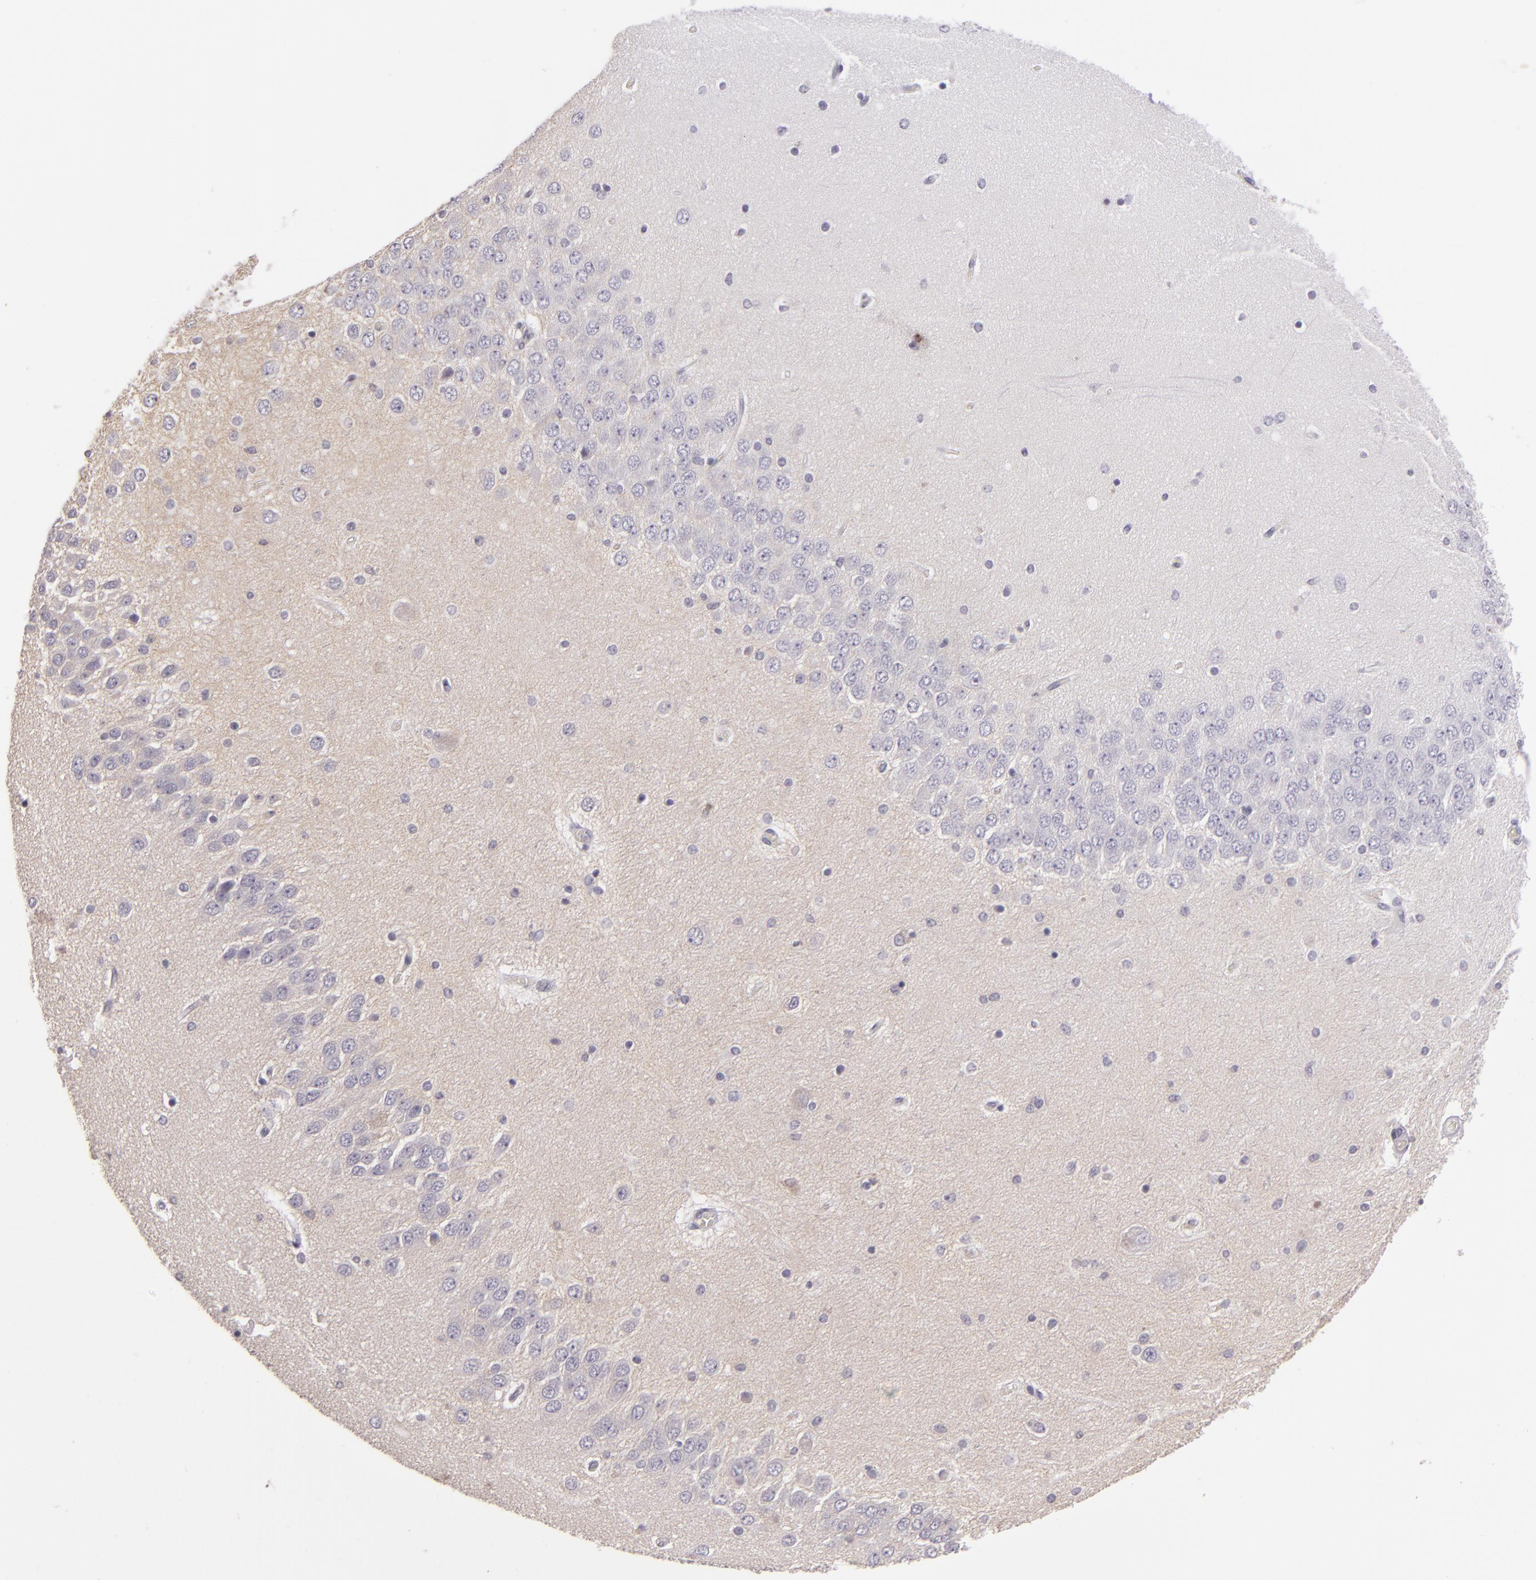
{"staining": {"intensity": "negative", "quantity": "none", "location": "none"}, "tissue": "hippocampus", "cell_type": "Glial cells", "image_type": "normal", "snomed": [{"axis": "morphology", "description": "Normal tissue, NOS"}, {"axis": "topography", "description": "Hippocampus"}], "caption": "Immunohistochemical staining of benign hippocampus reveals no significant expression in glial cells. (DAB (3,3'-diaminobenzidine) IHC visualized using brightfield microscopy, high magnification).", "gene": "EGFL6", "patient": {"sex": "female", "age": 54}}